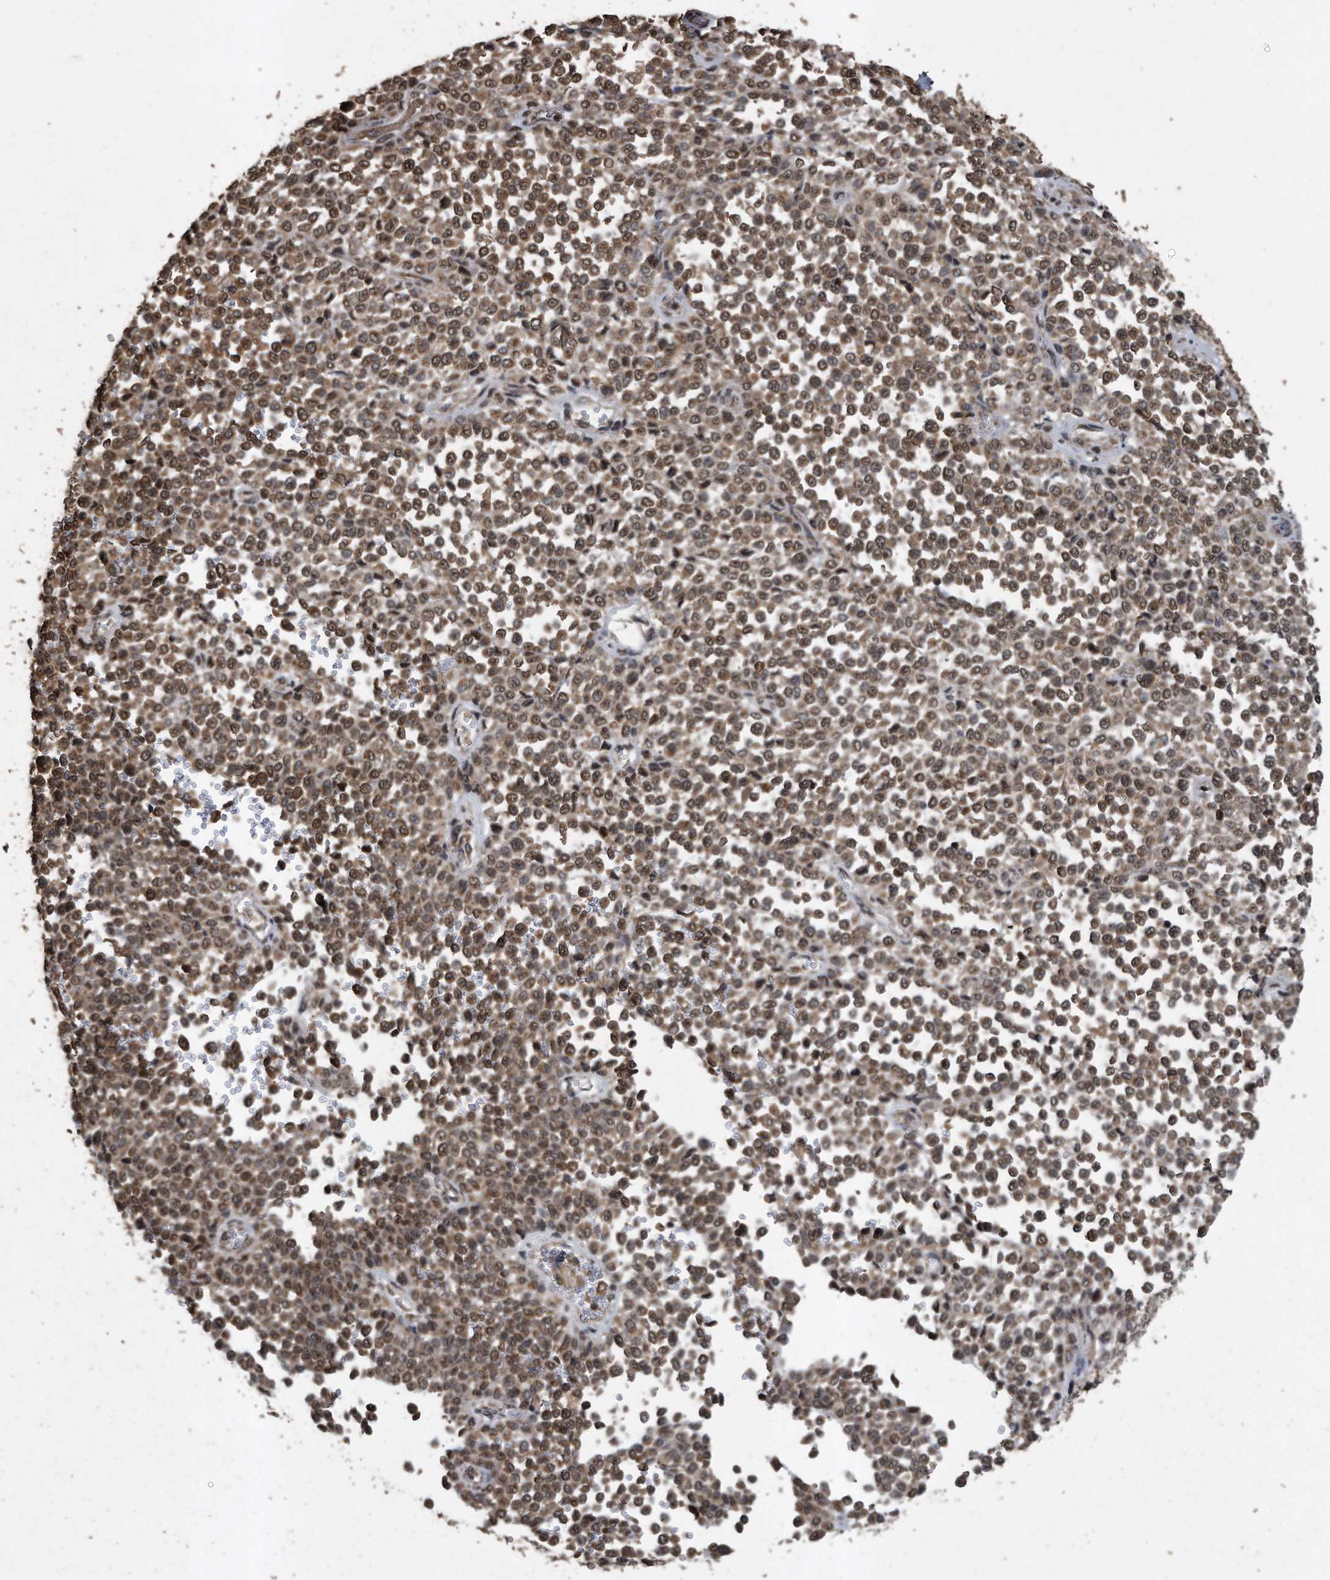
{"staining": {"intensity": "moderate", "quantity": ">75%", "location": "cytoplasmic/membranous,nuclear"}, "tissue": "melanoma", "cell_type": "Tumor cells", "image_type": "cancer", "snomed": [{"axis": "morphology", "description": "Malignant melanoma, Metastatic site"}, {"axis": "topography", "description": "Pancreas"}], "caption": "This image demonstrates melanoma stained with immunohistochemistry to label a protein in brown. The cytoplasmic/membranous and nuclear of tumor cells show moderate positivity for the protein. Nuclei are counter-stained blue.", "gene": "CRYZL1", "patient": {"sex": "female", "age": 30}}